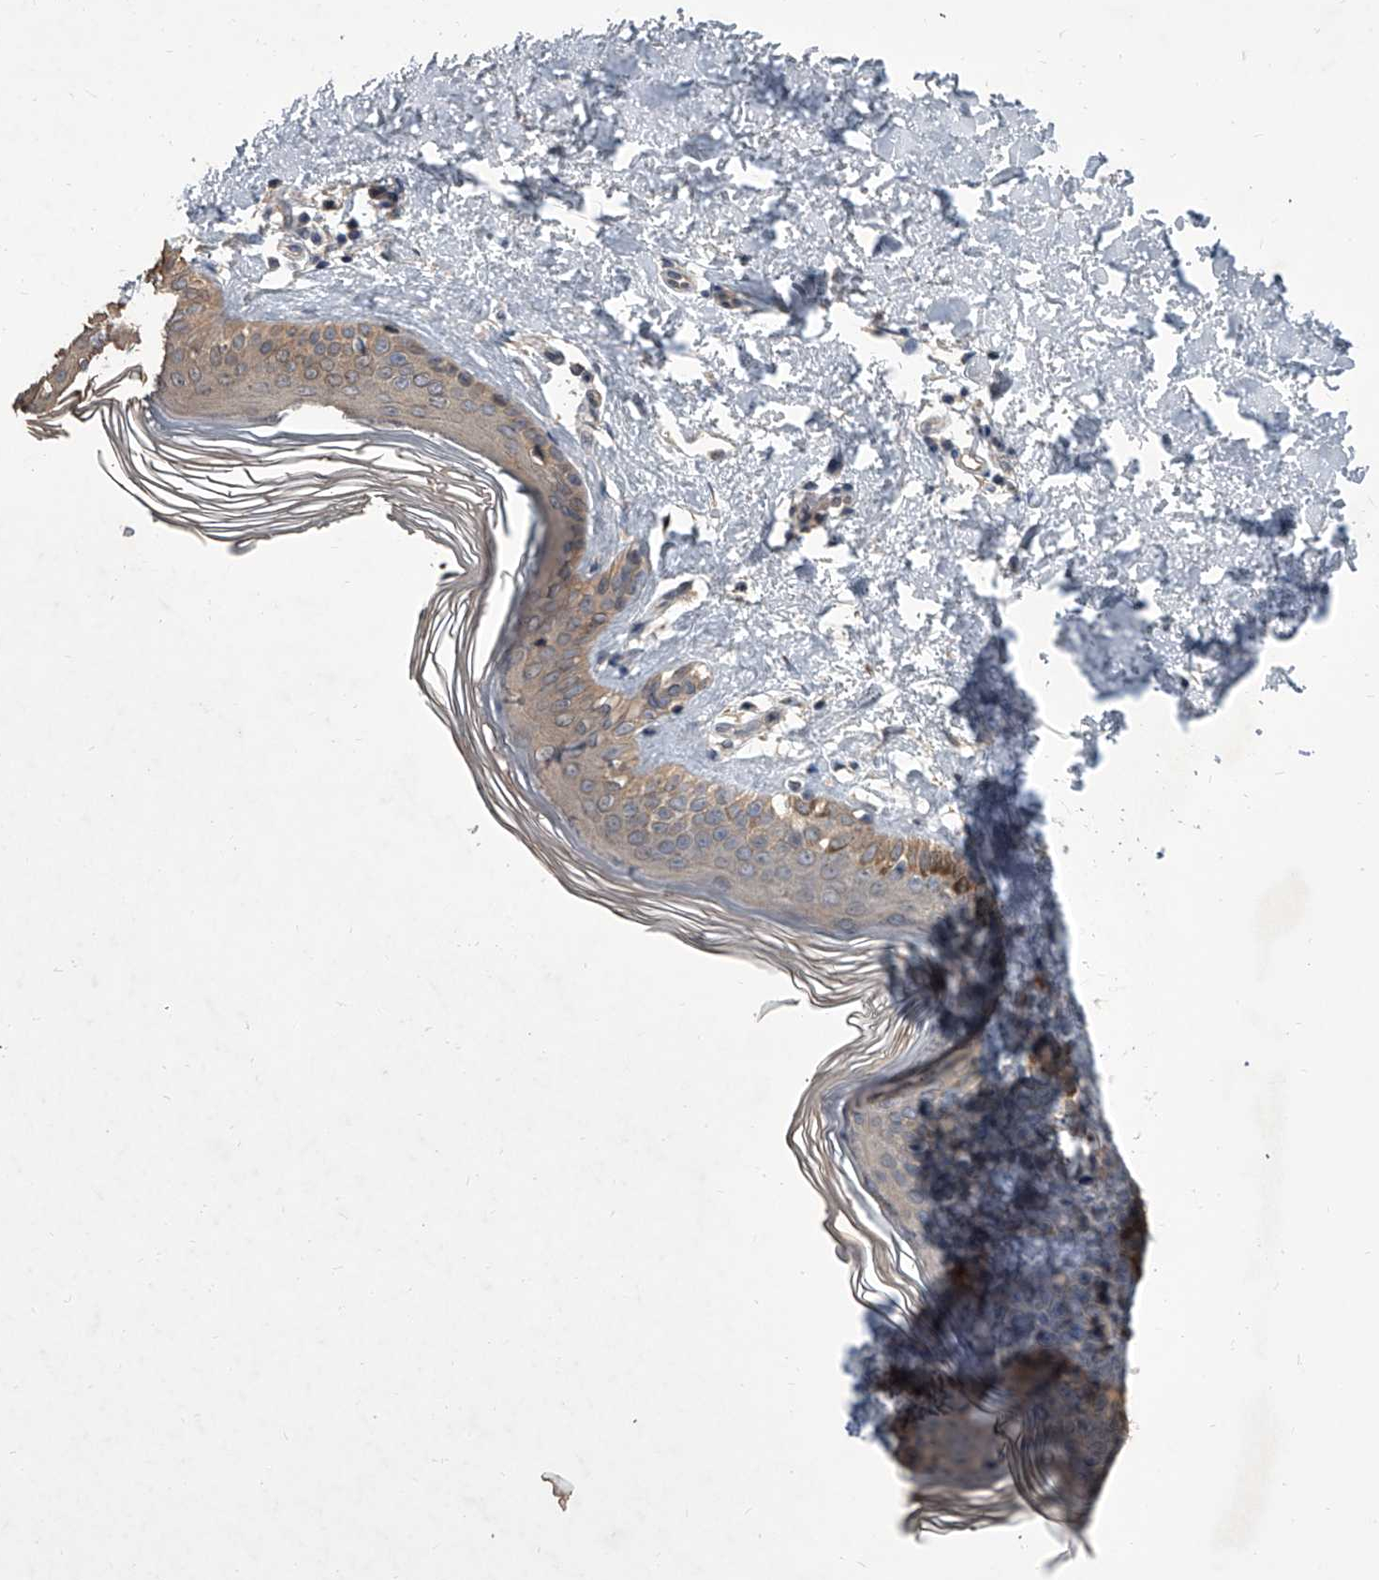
{"staining": {"intensity": "moderate", "quantity": ">75%", "location": "cytoplasmic/membranous"}, "tissue": "skin", "cell_type": "Fibroblasts", "image_type": "normal", "snomed": [{"axis": "morphology", "description": "Normal tissue, NOS"}, {"axis": "topography", "description": "Skin"}], "caption": "This is a histology image of immunohistochemistry (IHC) staining of benign skin, which shows moderate positivity in the cytoplasmic/membranous of fibroblasts.", "gene": "BHLHE23", "patient": {"sex": "female", "age": 64}}